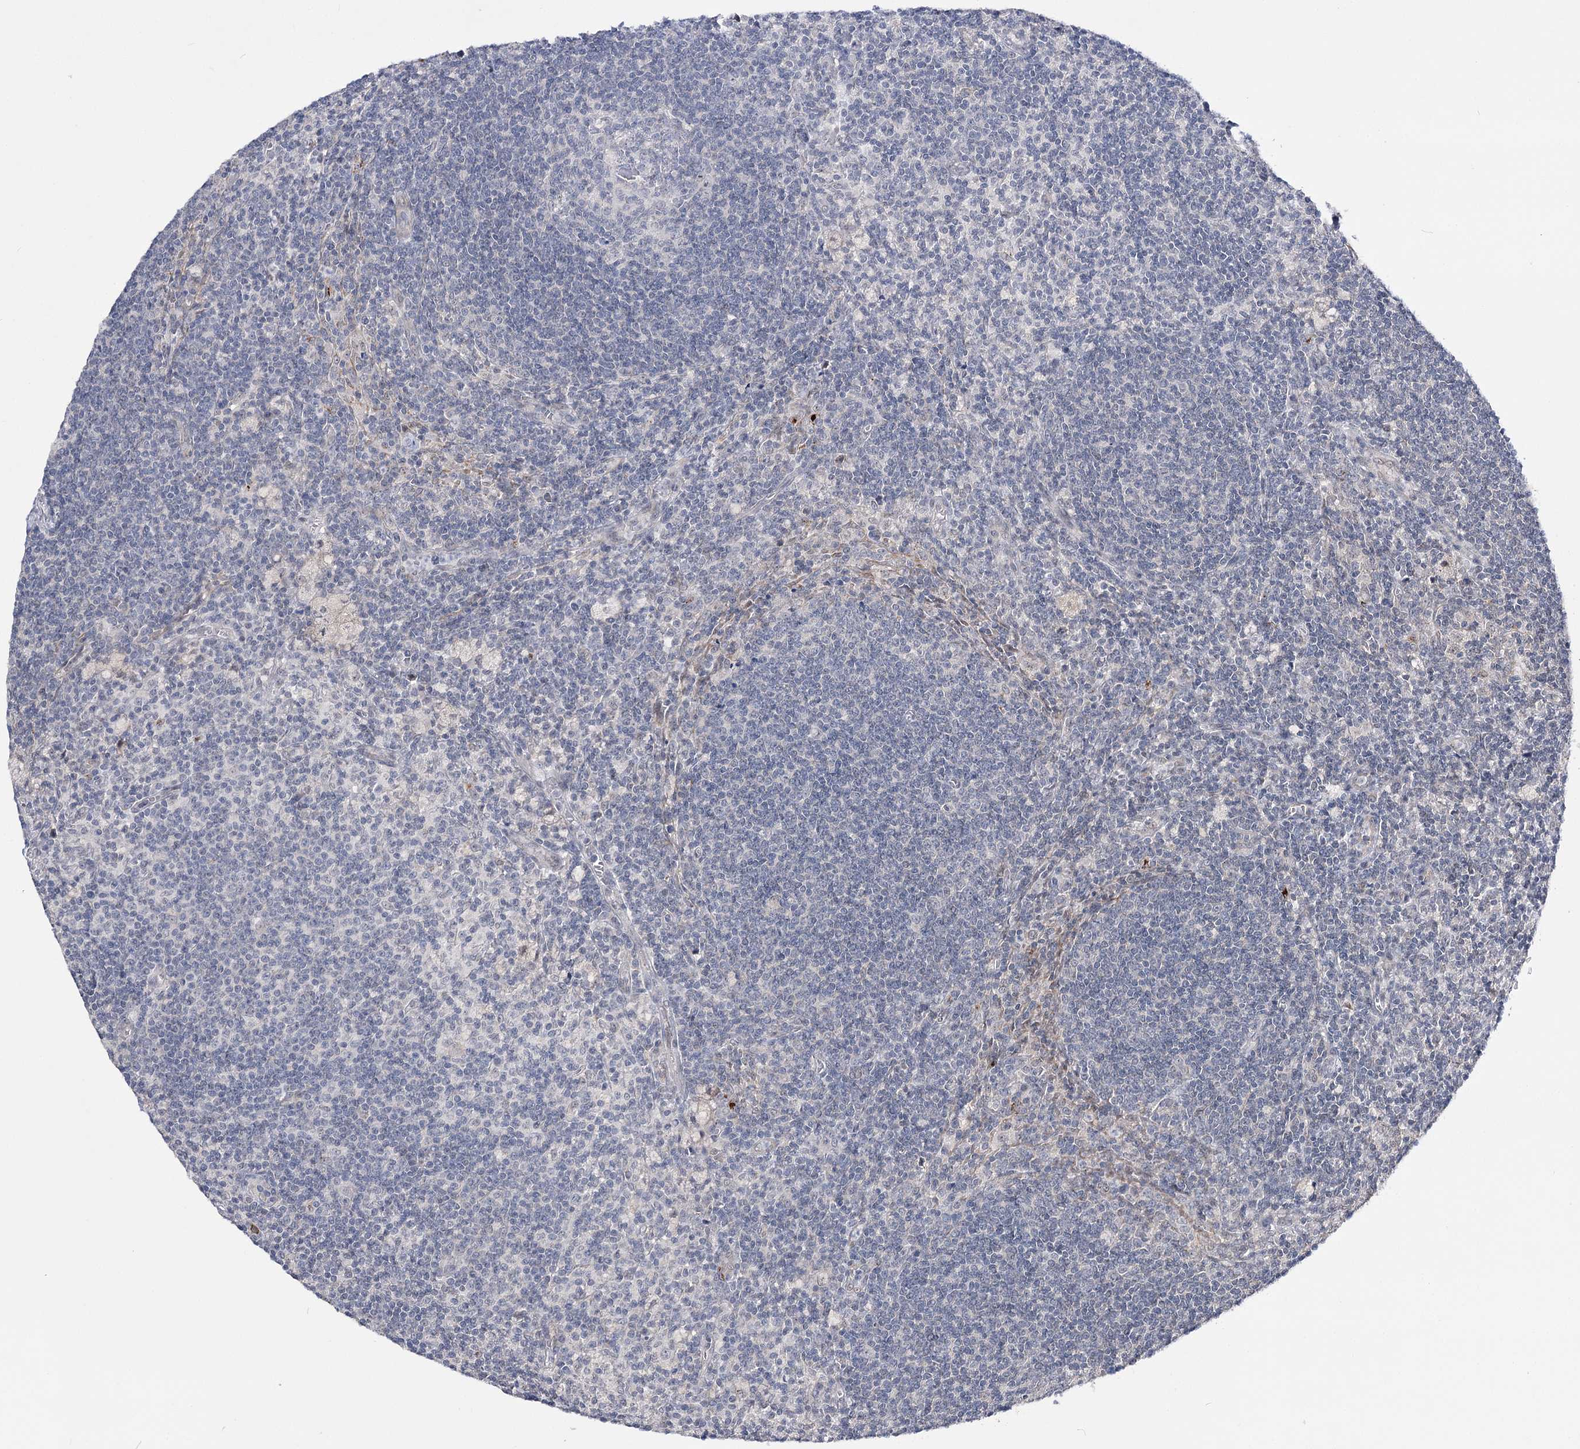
{"staining": {"intensity": "negative", "quantity": "none", "location": "none"}, "tissue": "lymph node", "cell_type": "Germinal center cells", "image_type": "normal", "snomed": [{"axis": "morphology", "description": "Normal tissue, NOS"}, {"axis": "topography", "description": "Lymph node"}], "caption": "Immunohistochemistry photomicrograph of normal lymph node: lymph node stained with DAB (3,3'-diaminobenzidine) reveals no significant protein expression in germinal center cells. (DAB immunohistochemistry (IHC) visualized using brightfield microscopy, high magnification).", "gene": "ATP10B", "patient": {"sex": "male", "age": 69}}